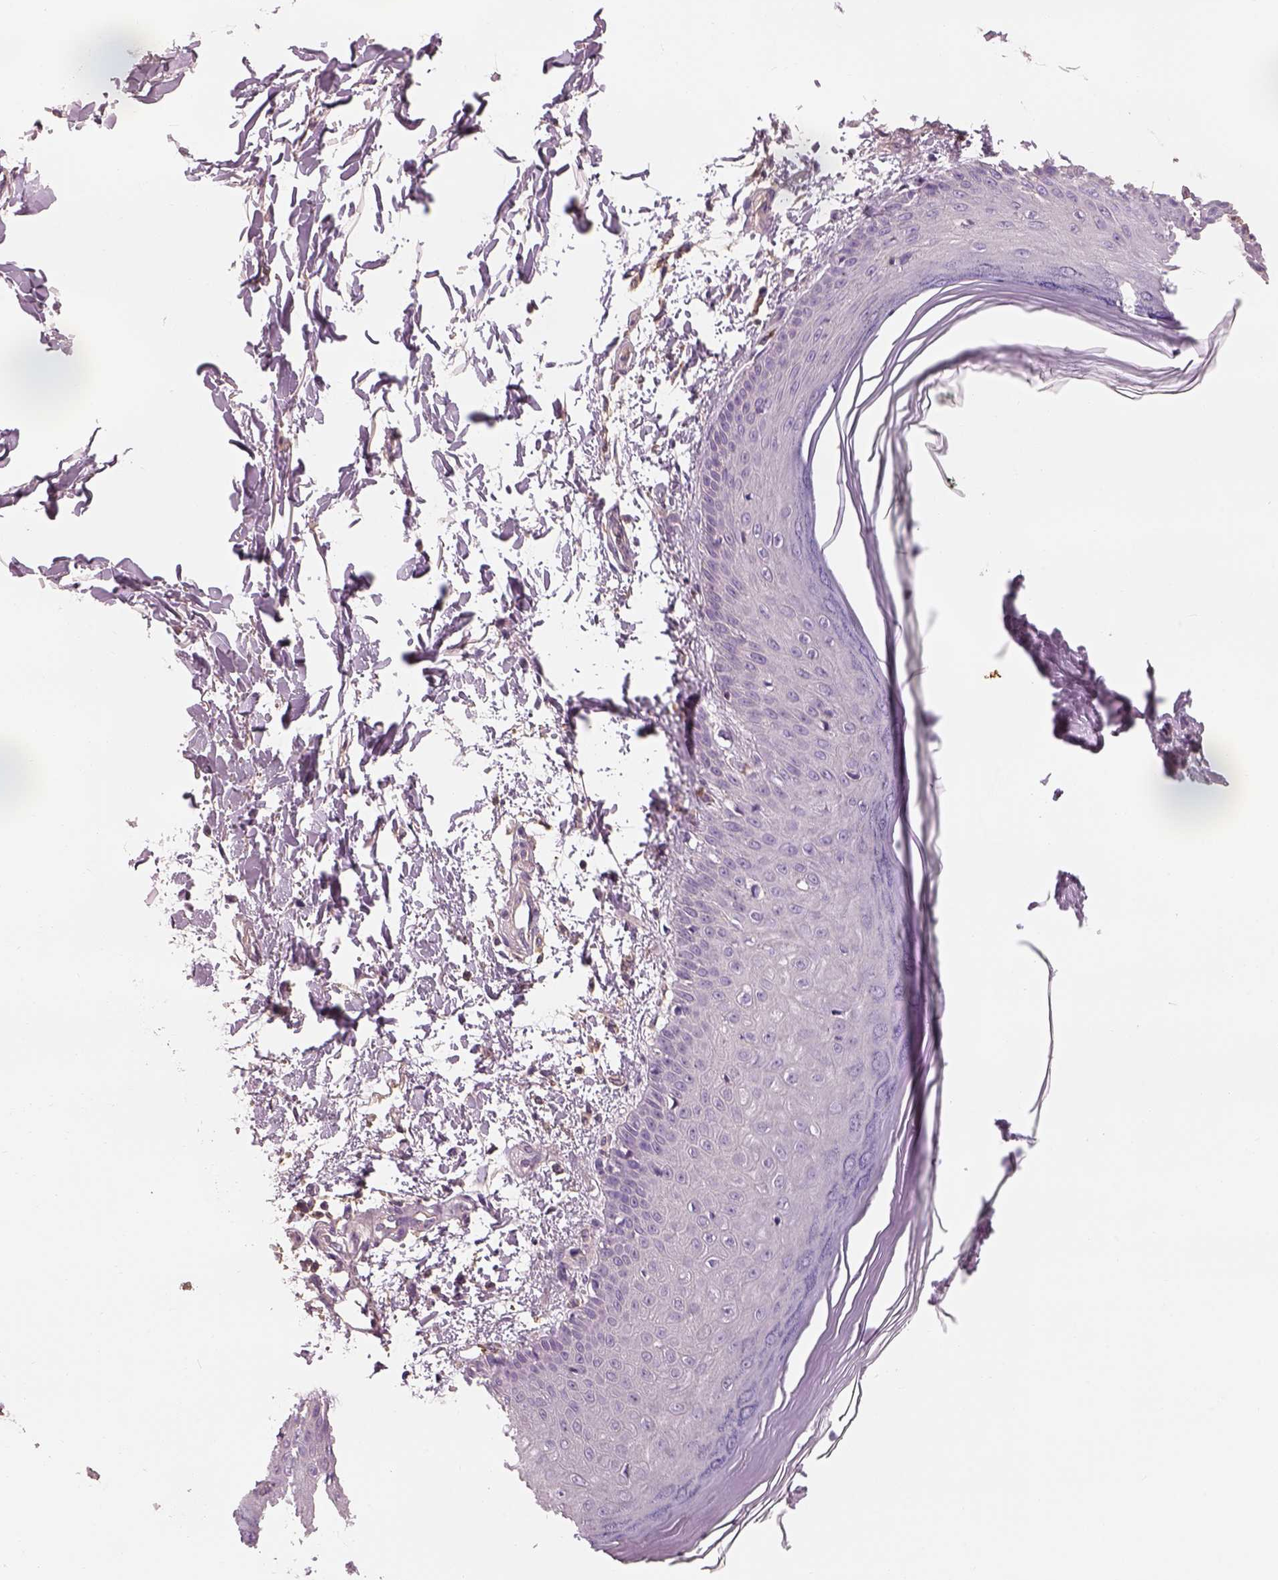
{"staining": {"intensity": "negative", "quantity": "none", "location": "none"}, "tissue": "skin", "cell_type": "Fibroblasts", "image_type": "normal", "snomed": [{"axis": "morphology", "description": "Normal tissue, NOS"}, {"axis": "topography", "description": "Skin"}], "caption": "Fibroblasts show no significant expression in unremarkable skin. Brightfield microscopy of immunohistochemistry stained with DAB (3,3'-diaminobenzidine) (brown) and hematoxylin (blue), captured at high magnification.", "gene": "OTUD6A", "patient": {"sex": "female", "age": 62}}